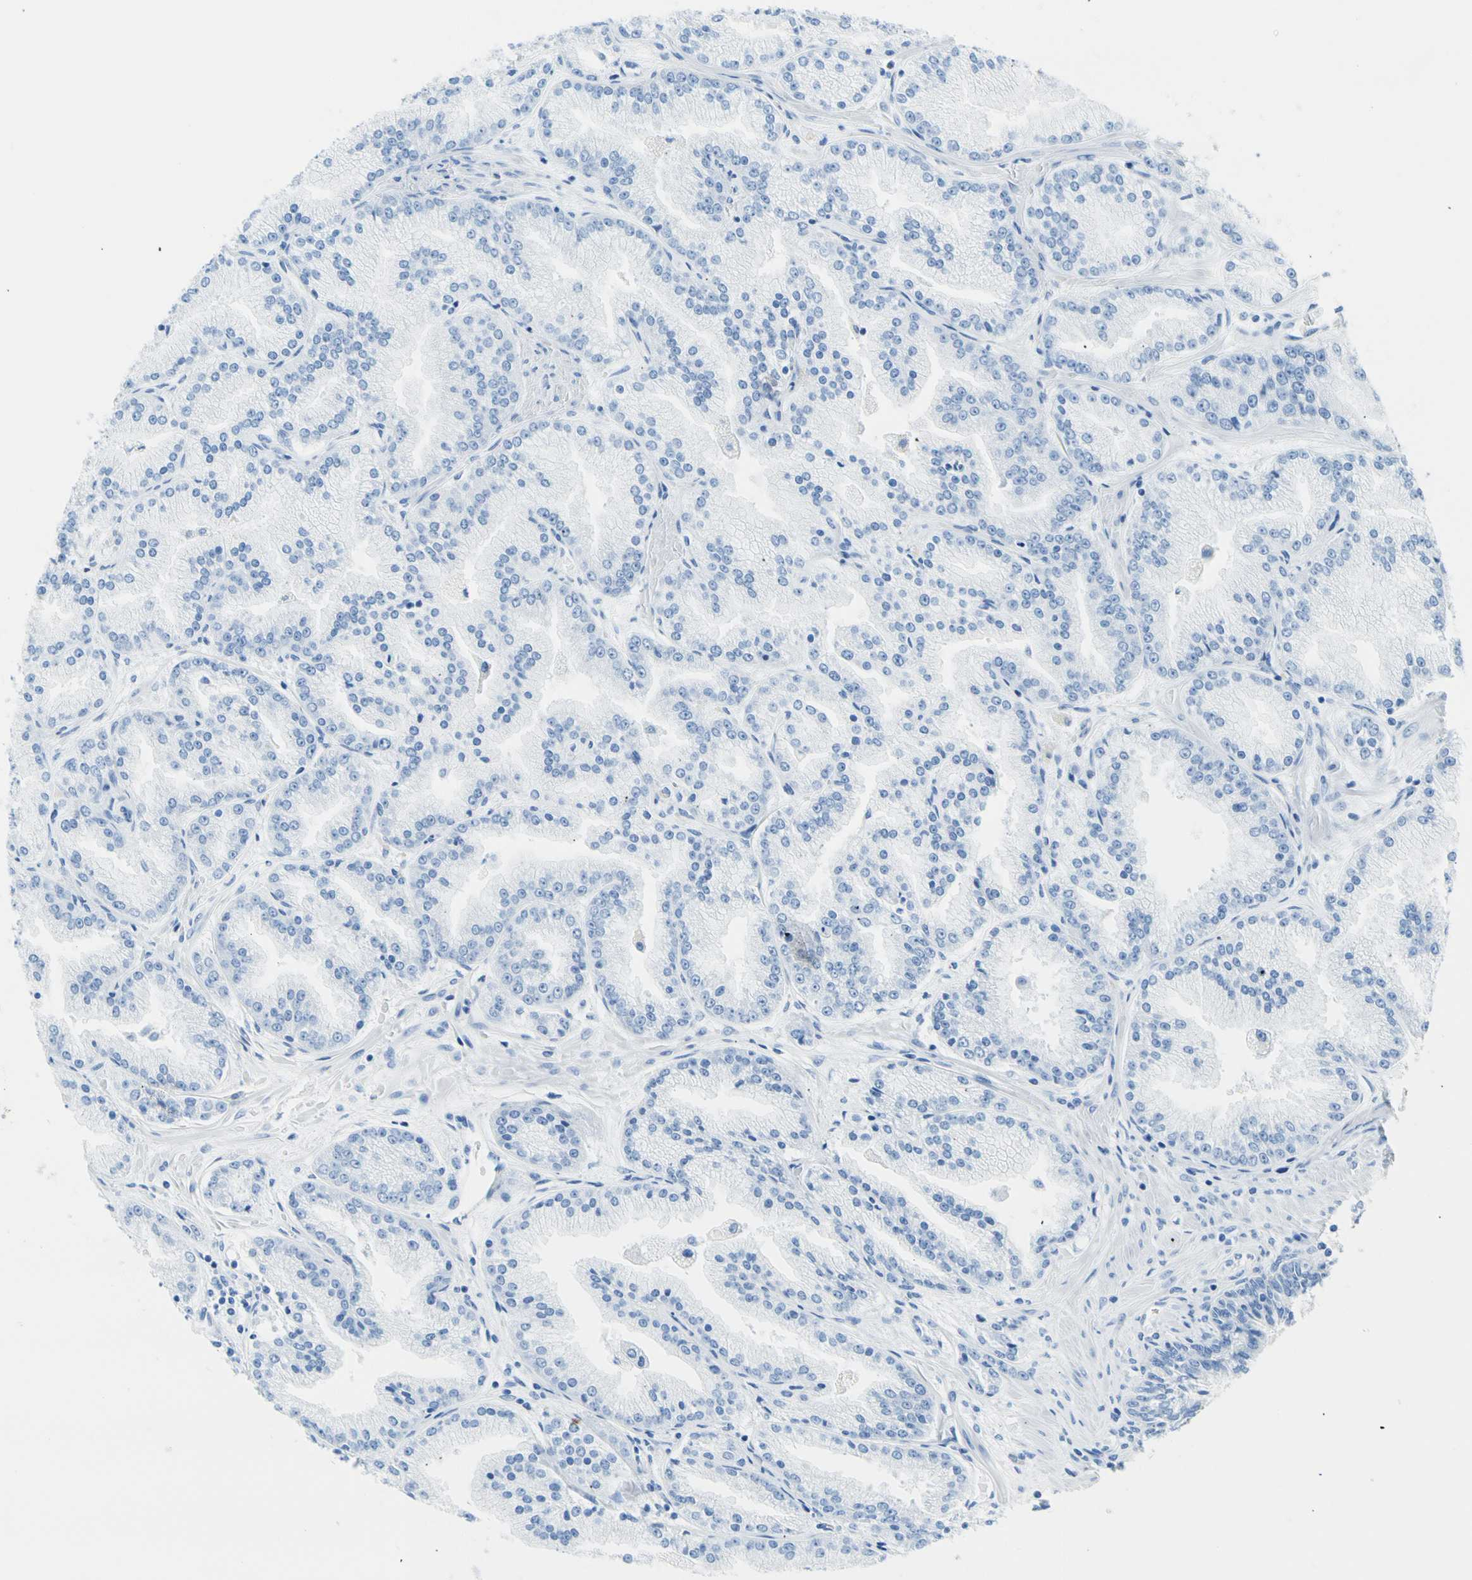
{"staining": {"intensity": "negative", "quantity": "none", "location": "none"}, "tissue": "prostate cancer", "cell_type": "Tumor cells", "image_type": "cancer", "snomed": [{"axis": "morphology", "description": "Adenocarcinoma, High grade"}, {"axis": "topography", "description": "Prostate"}], "caption": "IHC of human high-grade adenocarcinoma (prostate) demonstrates no staining in tumor cells.", "gene": "CEL", "patient": {"sex": "male", "age": 61}}